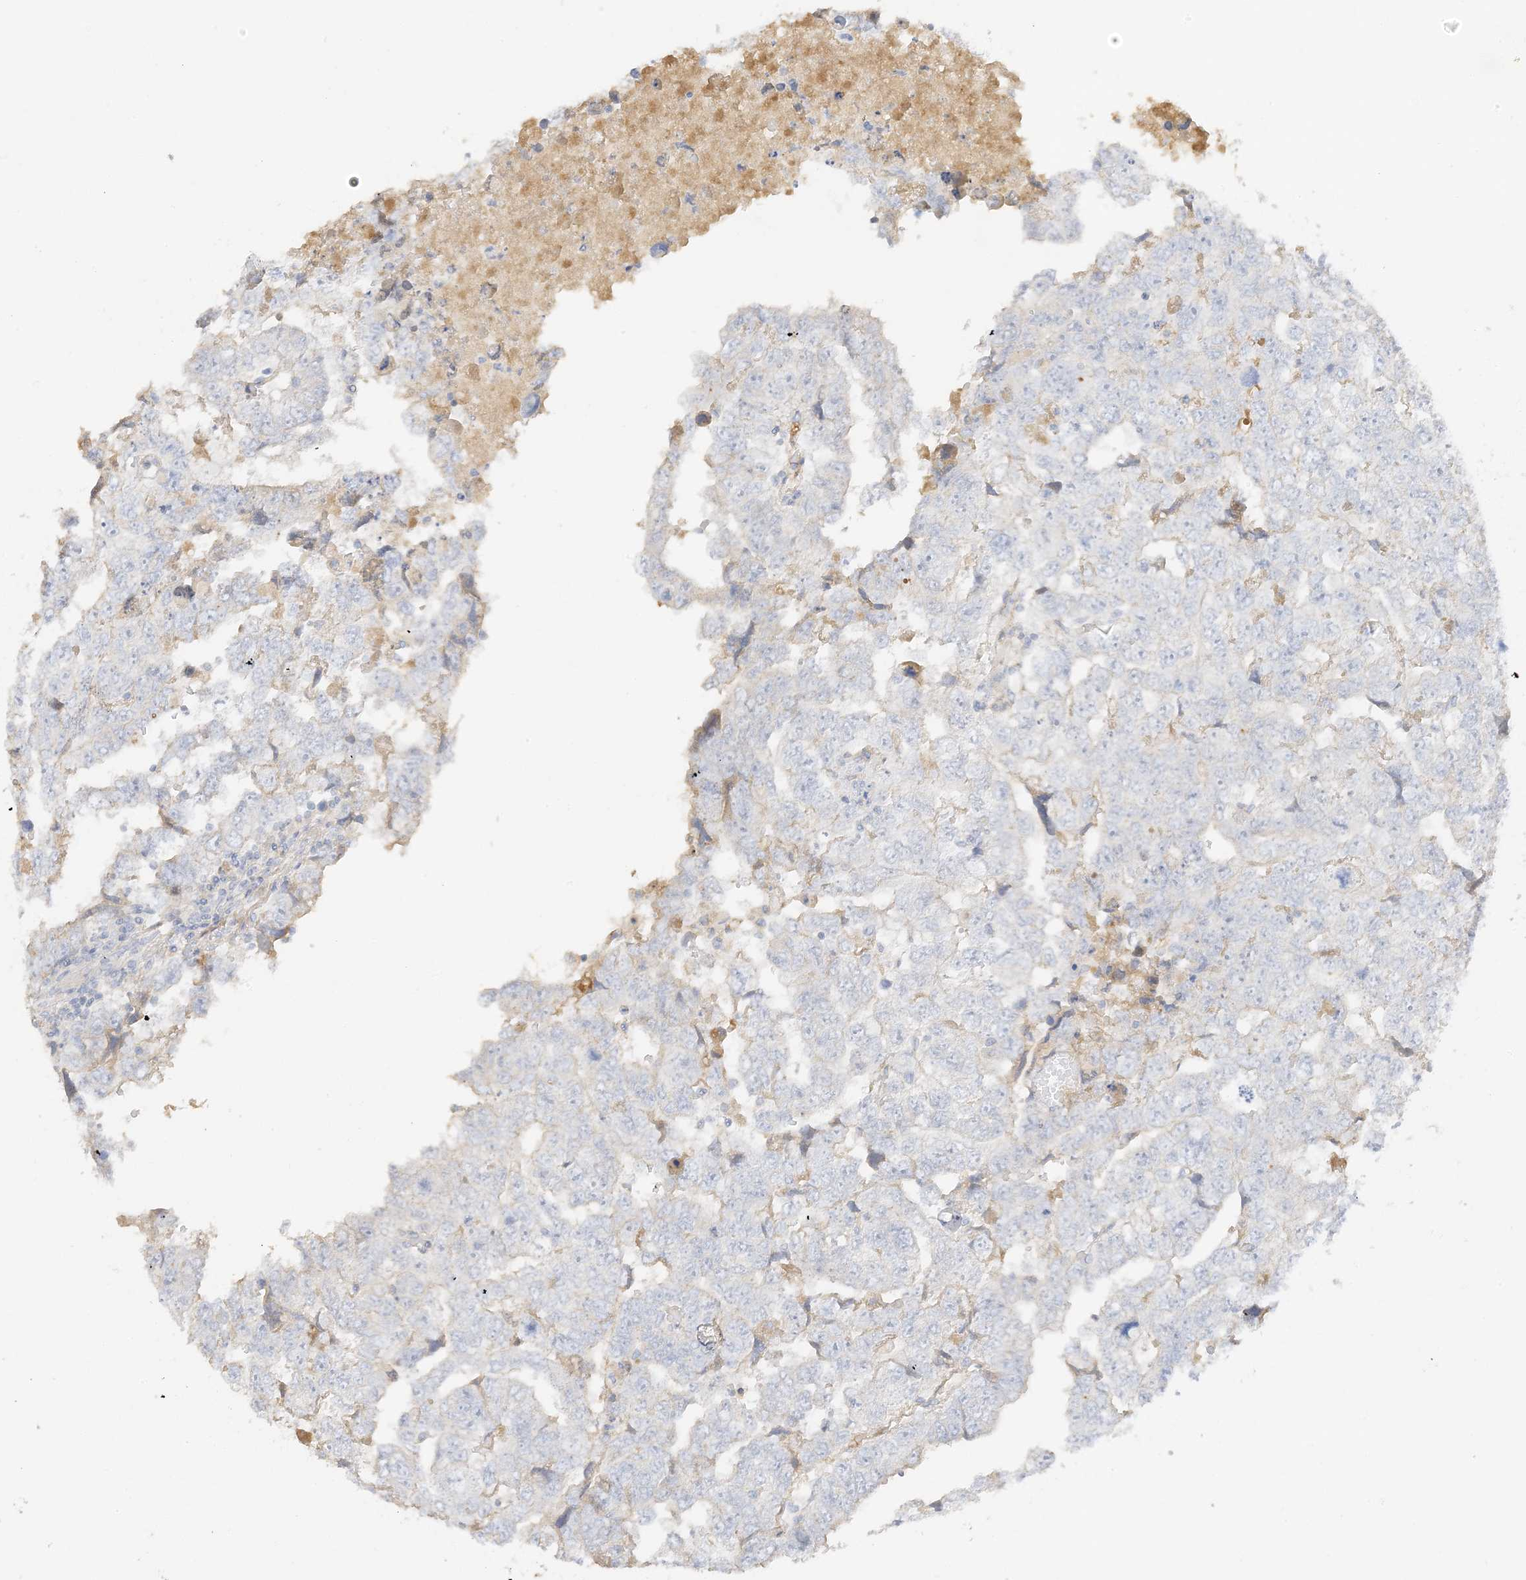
{"staining": {"intensity": "weak", "quantity": "<25%", "location": "cytoplasmic/membranous"}, "tissue": "testis cancer", "cell_type": "Tumor cells", "image_type": "cancer", "snomed": [{"axis": "morphology", "description": "Carcinoma, Embryonal, NOS"}, {"axis": "topography", "description": "Testis"}], "caption": "Tumor cells are negative for protein expression in human testis cancer. (DAB immunohistochemistry (IHC) with hematoxylin counter stain).", "gene": "ZBTB41", "patient": {"sex": "male", "age": 36}}